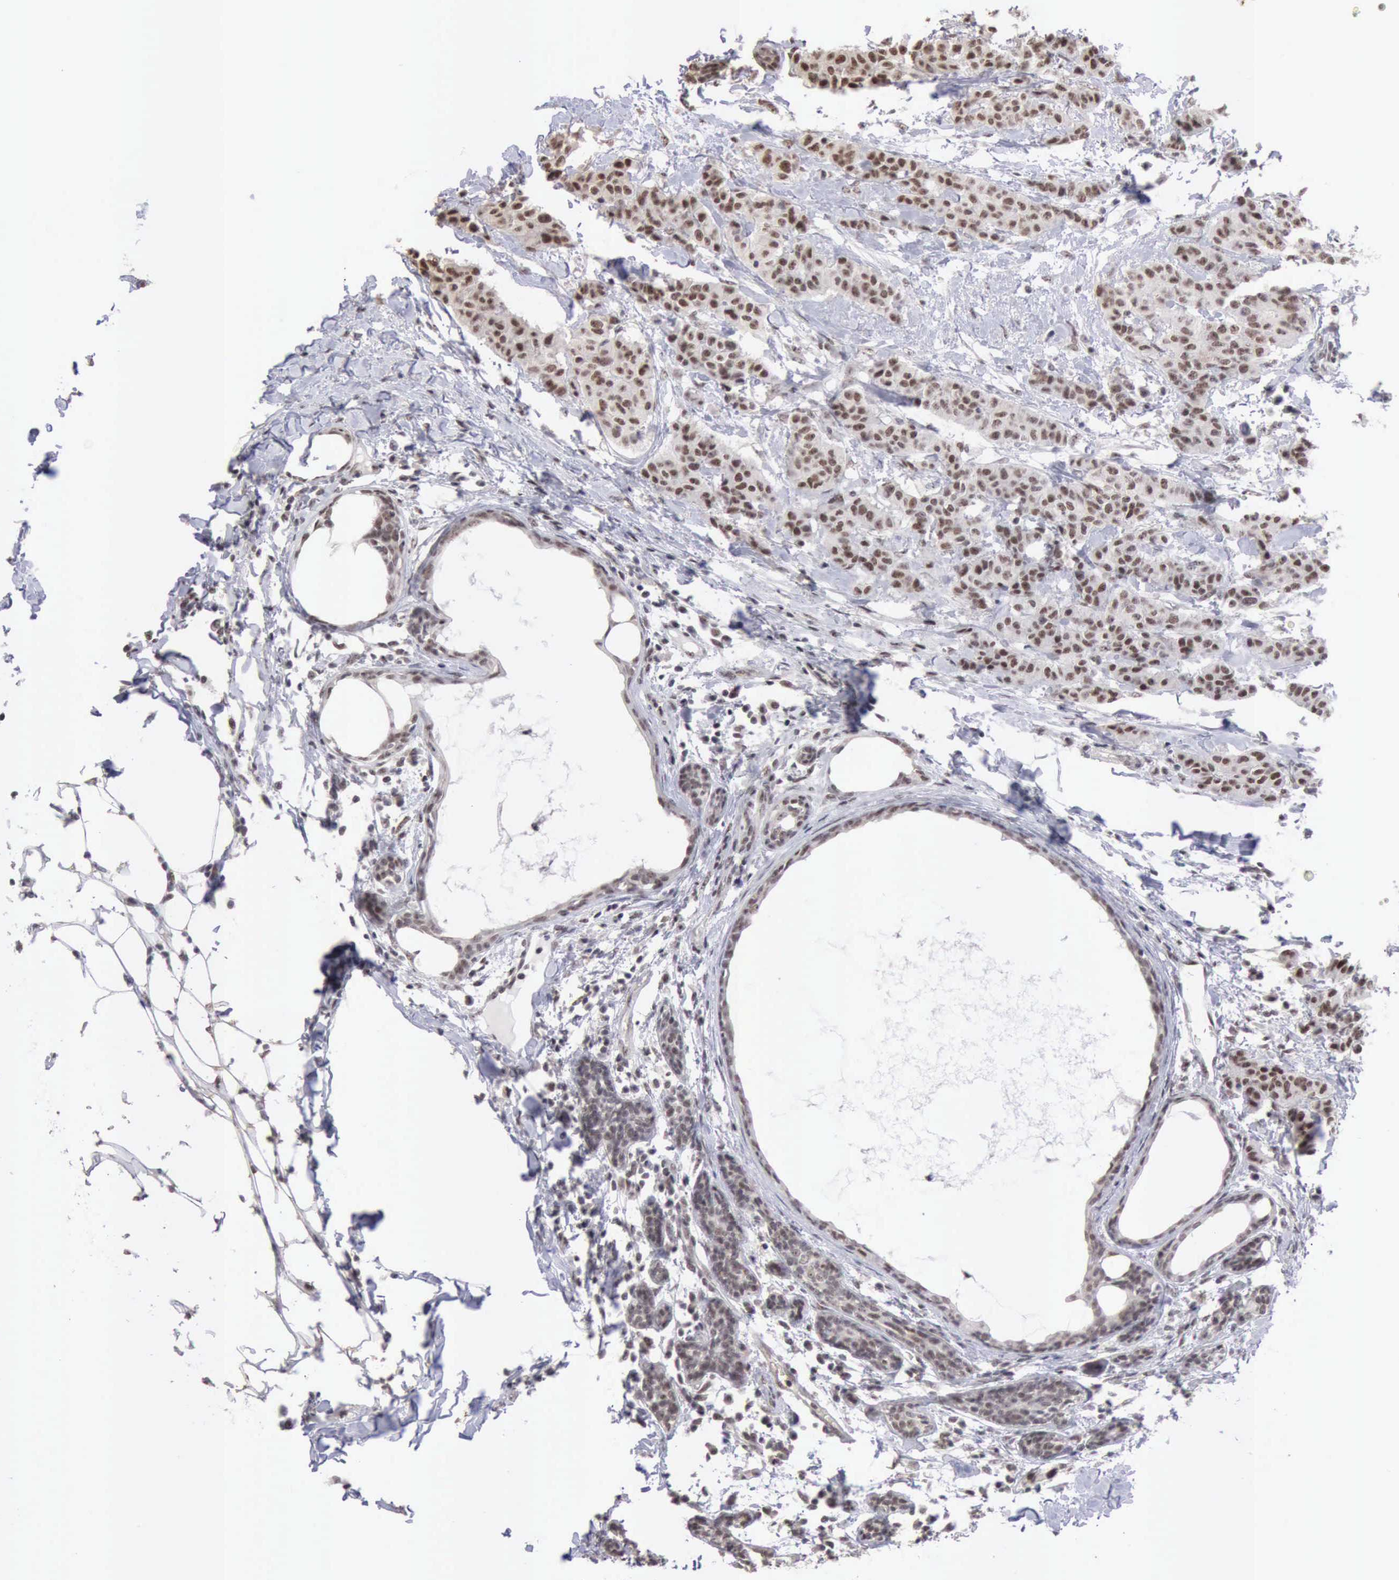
{"staining": {"intensity": "moderate", "quantity": ">75%", "location": "nuclear"}, "tissue": "breast cancer", "cell_type": "Tumor cells", "image_type": "cancer", "snomed": [{"axis": "morphology", "description": "Duct carcinoma"}, {"axis": "topography", "description": "Breast"}], "caption": "Immunohistochemical staining of breast infiltrating ductal carcinoma displays medium levels of moderate nuclear positivity in approximately >75% of tumor cells. The staining was performed using DAB to visualize the protein expression in brown, while the nuclei were stained in blue with hematoxylin (Magnification: 20x).", "gene": "TAF1", "patient": {"sex": "female", "age": 40}}